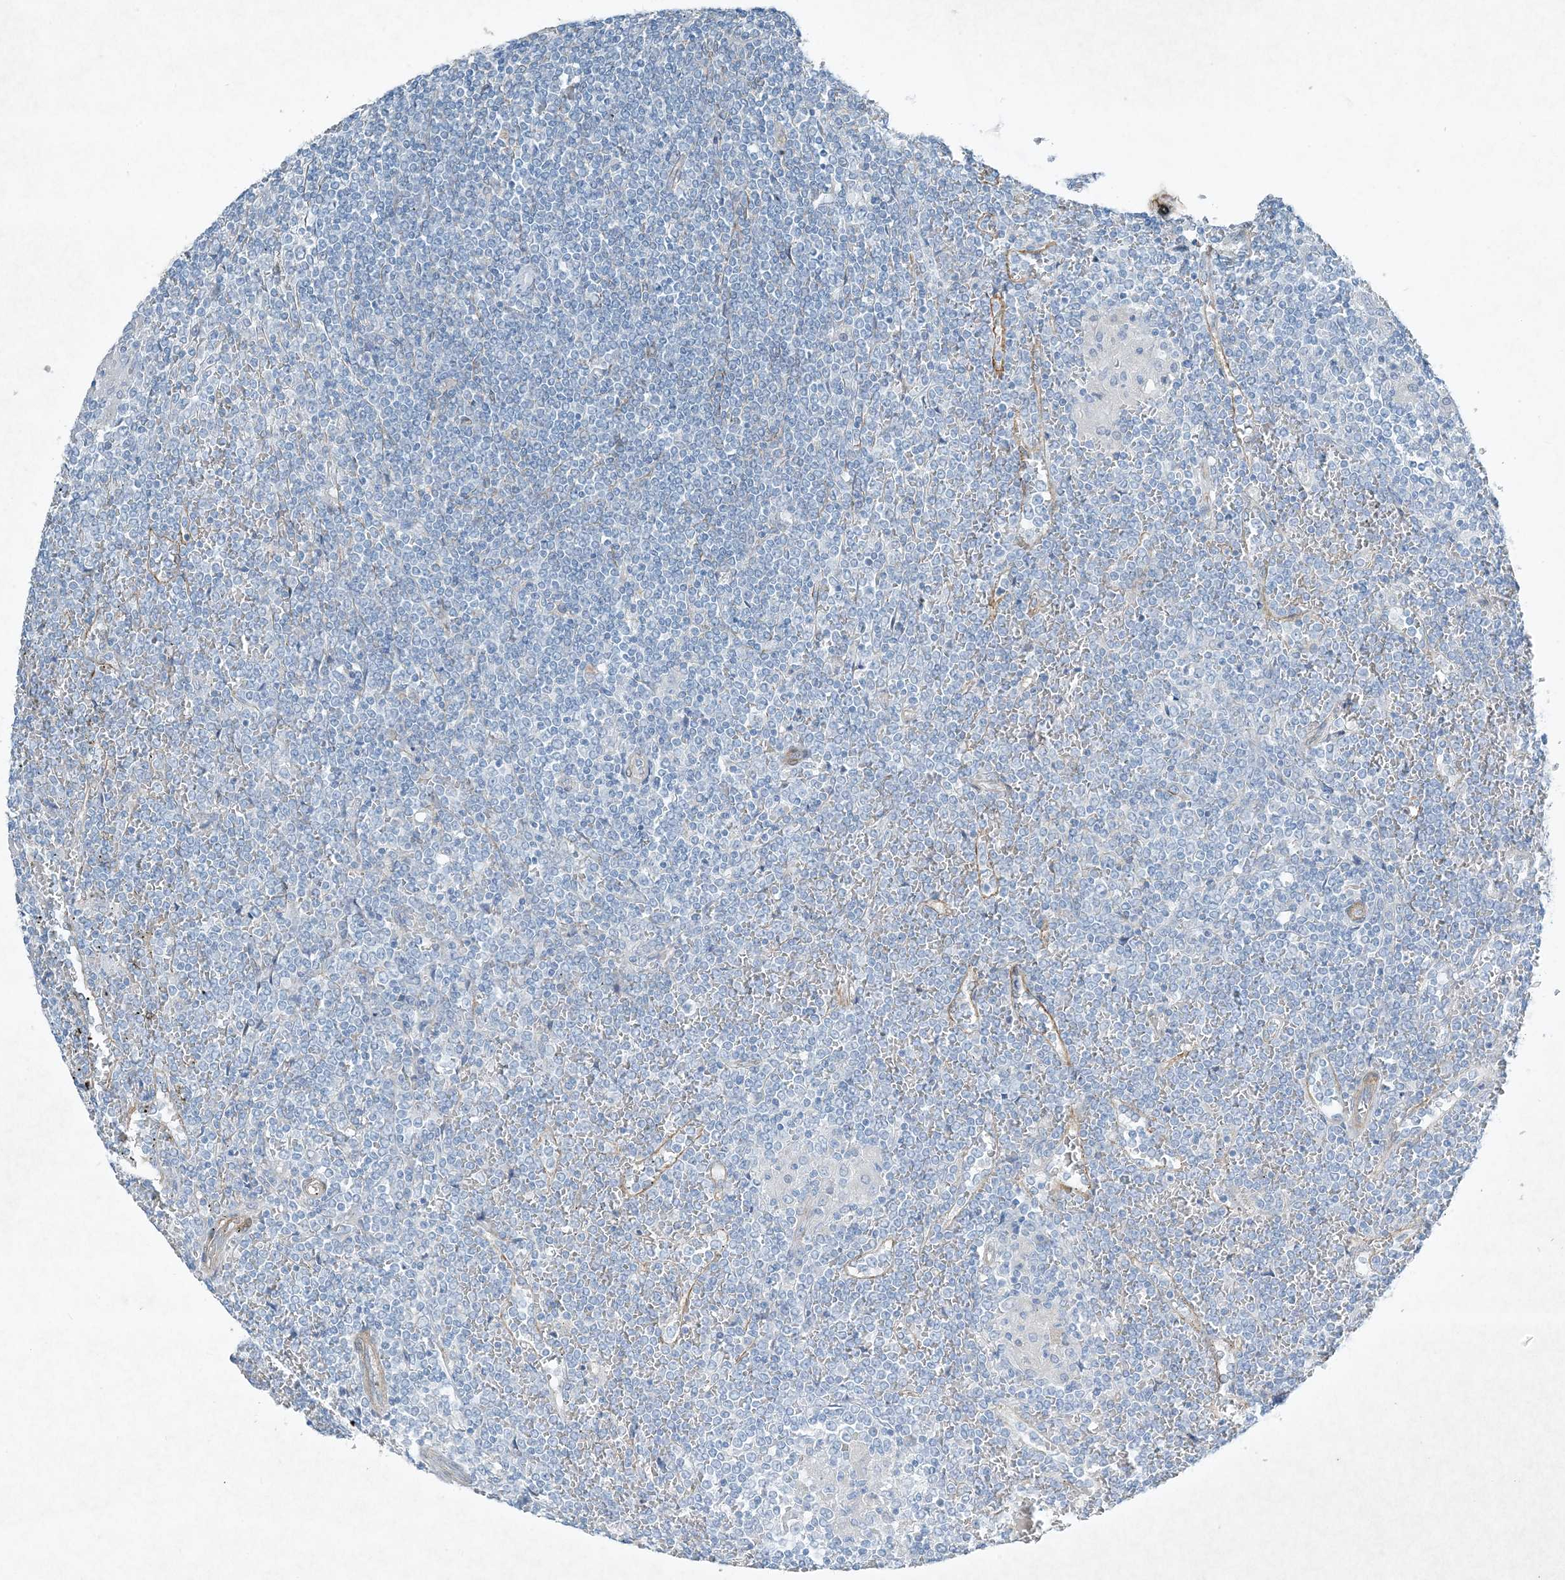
{"staining": {"intensity": "negative", "quantity": "none", "location": "none"}, "tissue": "lymphoma", "cell_type": "Tumor cells", "image_type": "cancer", "snomed": [{"axis": "morphology", "description": "Malignant lymphoma, non-Hodgkin's type, Low grade"}, {"axis": "topography", "description": "Spleen"}], "caption": "IHC micrograph of human malignant lymphoma, non-Hodgkin's type (low-grade) stained for a protein (brown), which shows no staining in tumor cells.", "gene": "PGM5", "patient": {"sex": "female", "age": 19}}